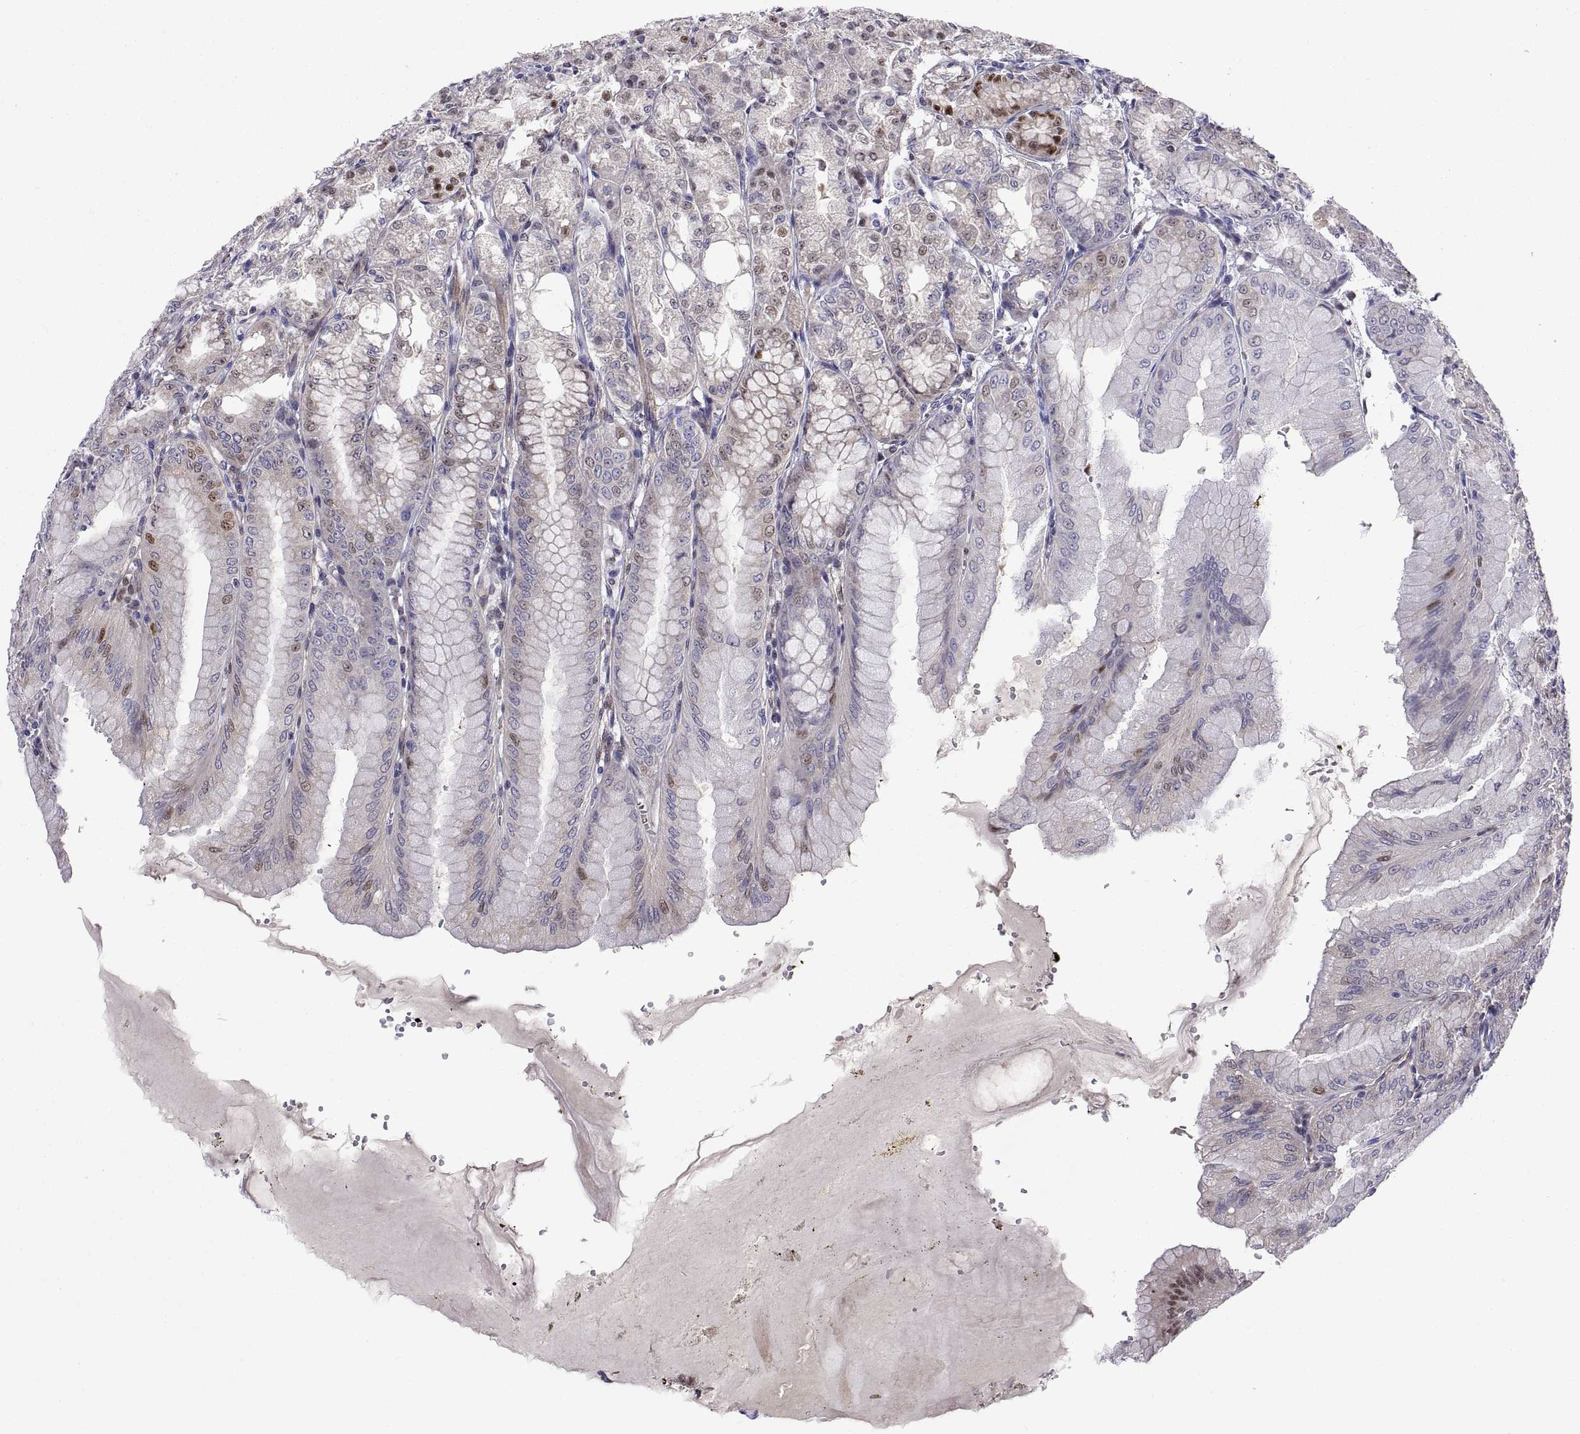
{"staining": {"intensity": "moderate", "quantity": "<25%", "location": "nuclear"}, "tissue": "stomach", "cell_type": "Glandular cells", "image_type": "normal", "snomed": [{"axis": "morphology", "description": "Normal tissue, NOS"}, {"axis": "topography", "description": "Stomach, lower"}], "caption": "IHC staining of unremarkable stomach, which shows low levels of moderate nuclear staining in about <25% of glandular cells indicating moderate nuclear protein positivity. The staining was performed using DAB (3,3'-diaminobenzidine) (brown) for protein detection and nuclei were counterstained in hematoxylin (blue).", "gene": "CHCT1", "patient": {"sex": "male", "age": 71}}